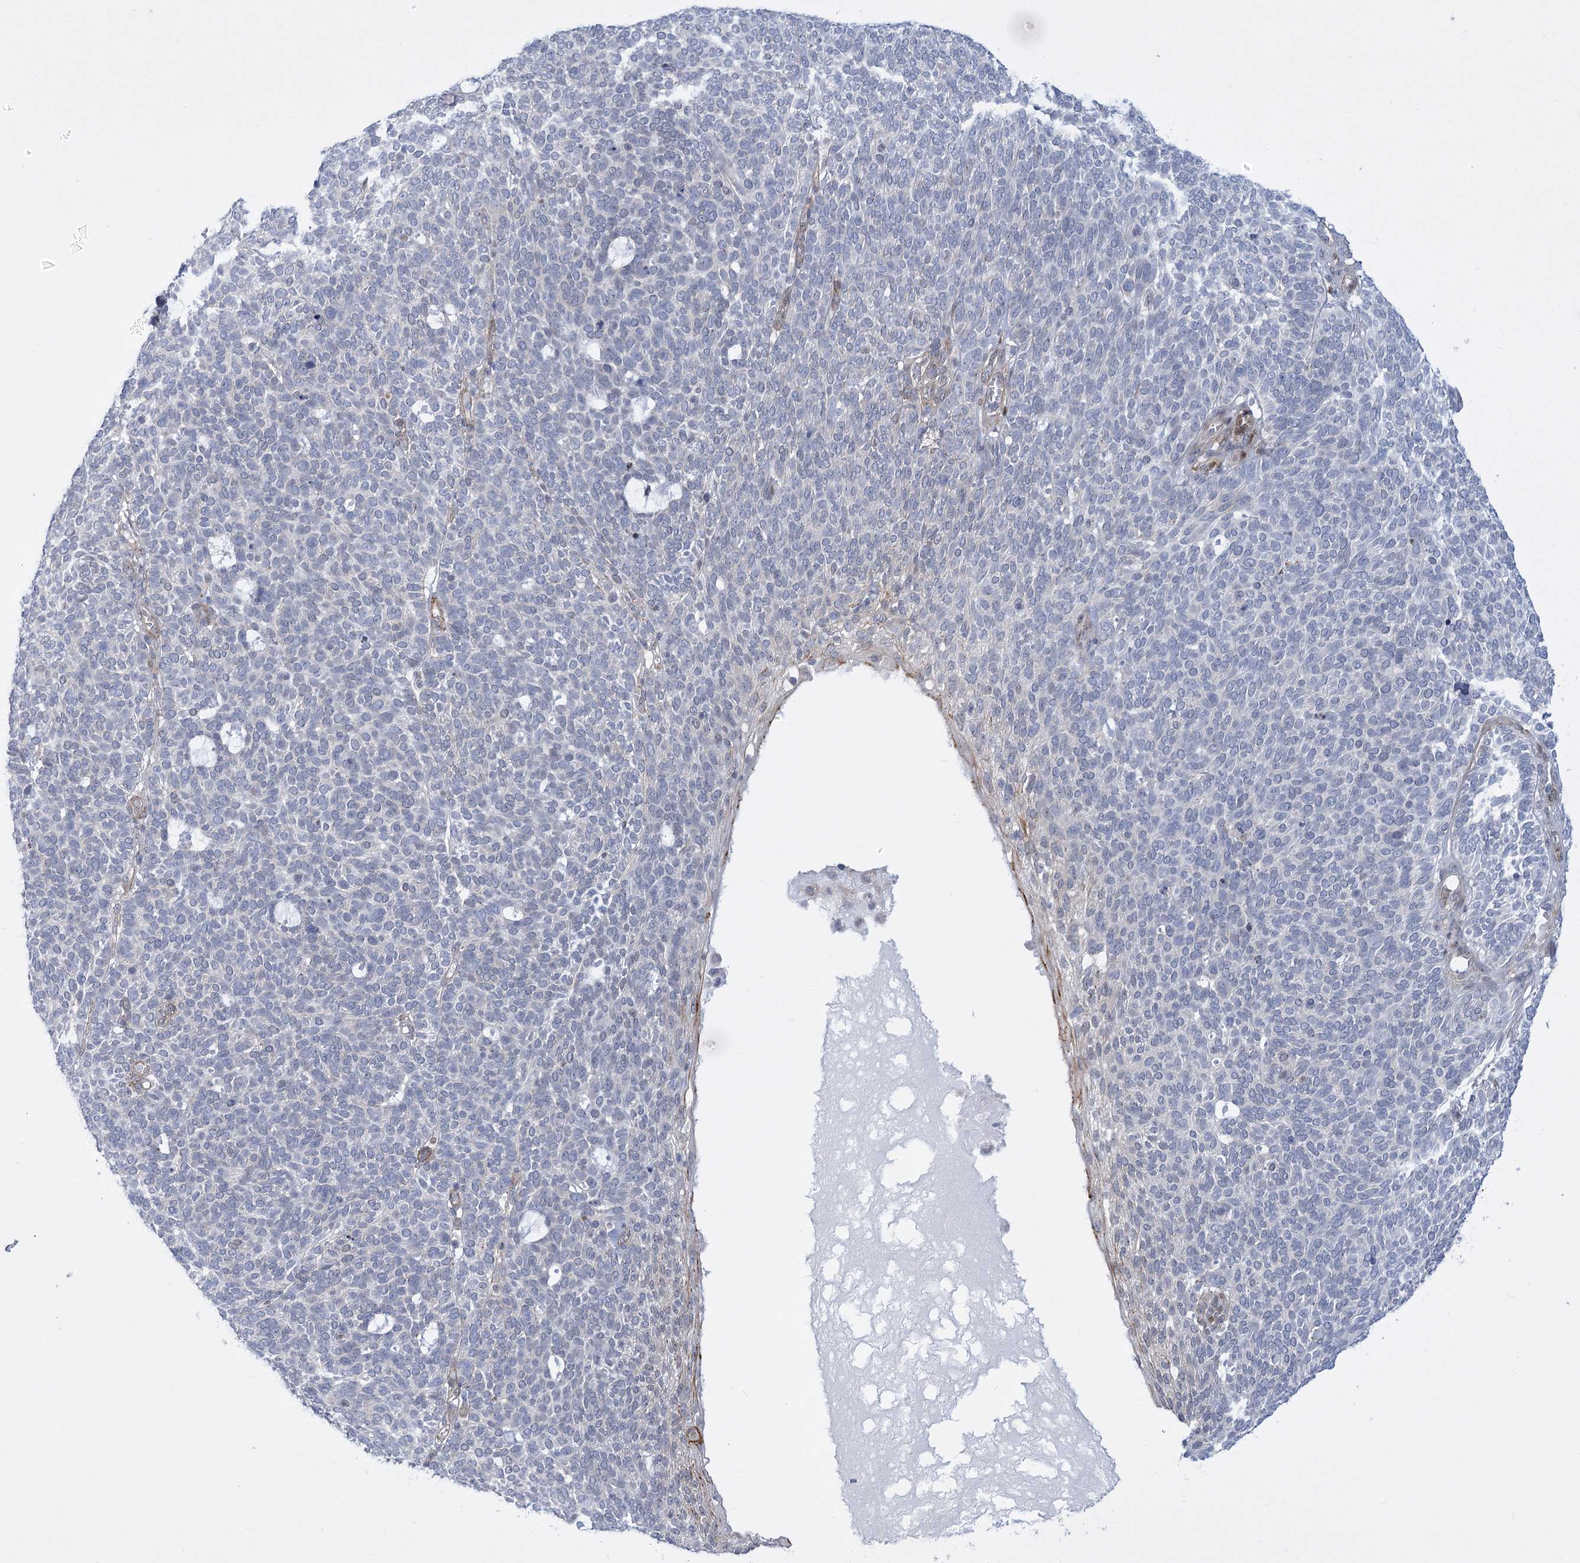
{"staining": {"intensity": "negative", "quantity": "none", "location": "none"}, "tissue": "skin cancer", "cell_type": "Tumor cells", "image_type": "cancer", "snomed": [{"axis": "morphology", "description": "Squamous cell carcinoma, NOS"}, {"axis": "topography", "description": "Skin"}], "caption": "Photomicrograph shows no protein expression in tumor cells of skin squamous cell carcinoma tissue.", "gene": "ARSI", "patient": {"sex": "female", "age": 90}}